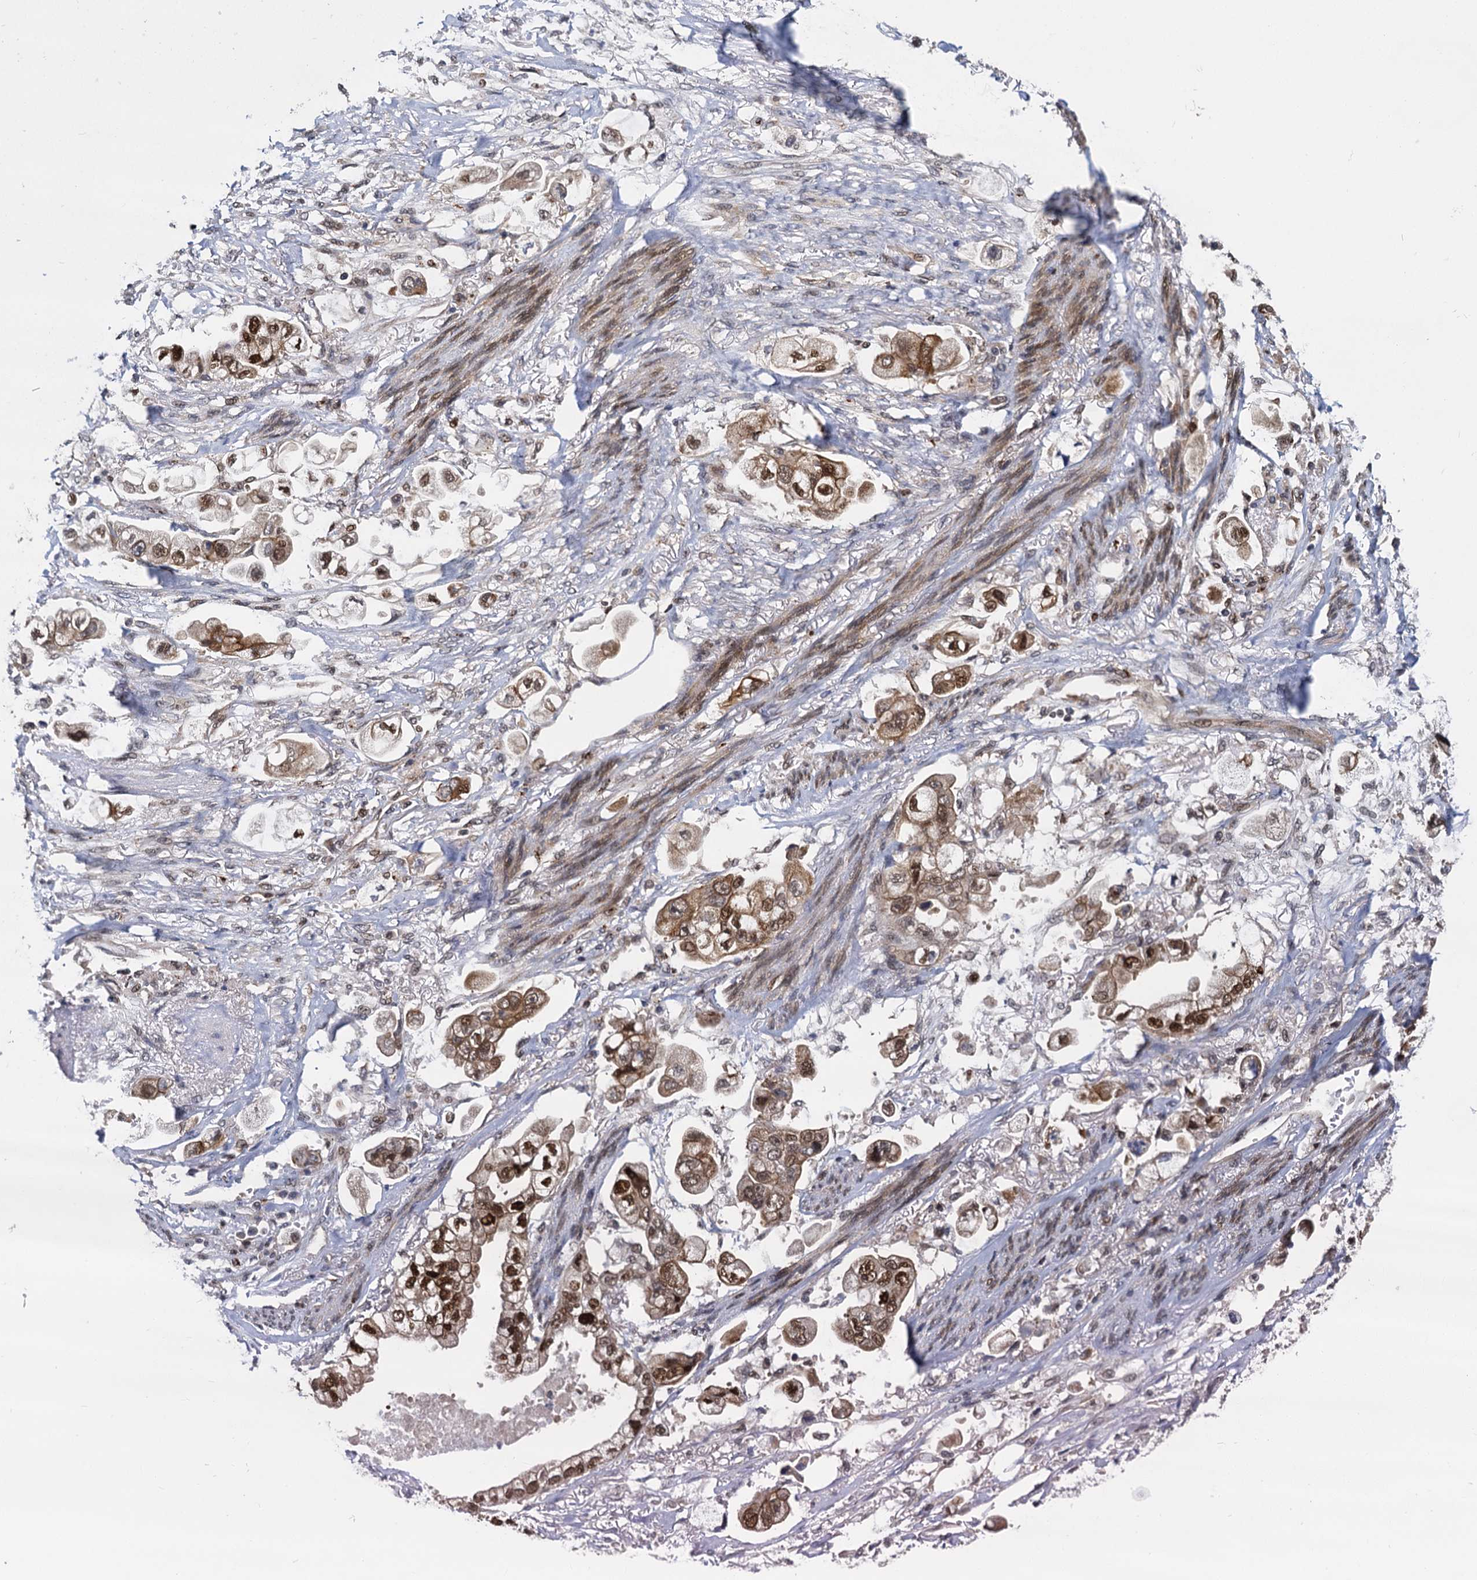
{"staining": {"intensity": "strong", "quantity": "<25%", "location": "cytoplasmic/membranous,nuclear"}, "tissue": "stomach cancer", "cell_type": "Tumor cells", "image_type": "cancer", "snomed": [{"axis": "morphology", "description": "Adenocarcinoma, NOS"}, {"axis": "topography", "description": "Stomach"}], "caption": "Tumor cells reveal medium levels of strong cytoplasmic/membranous and nuclear positivity in about <25% of cells in adenocarcinoma (stomach).", "gene": "GAL3ST4", "patient": {"sex": "male", "age": 62}}